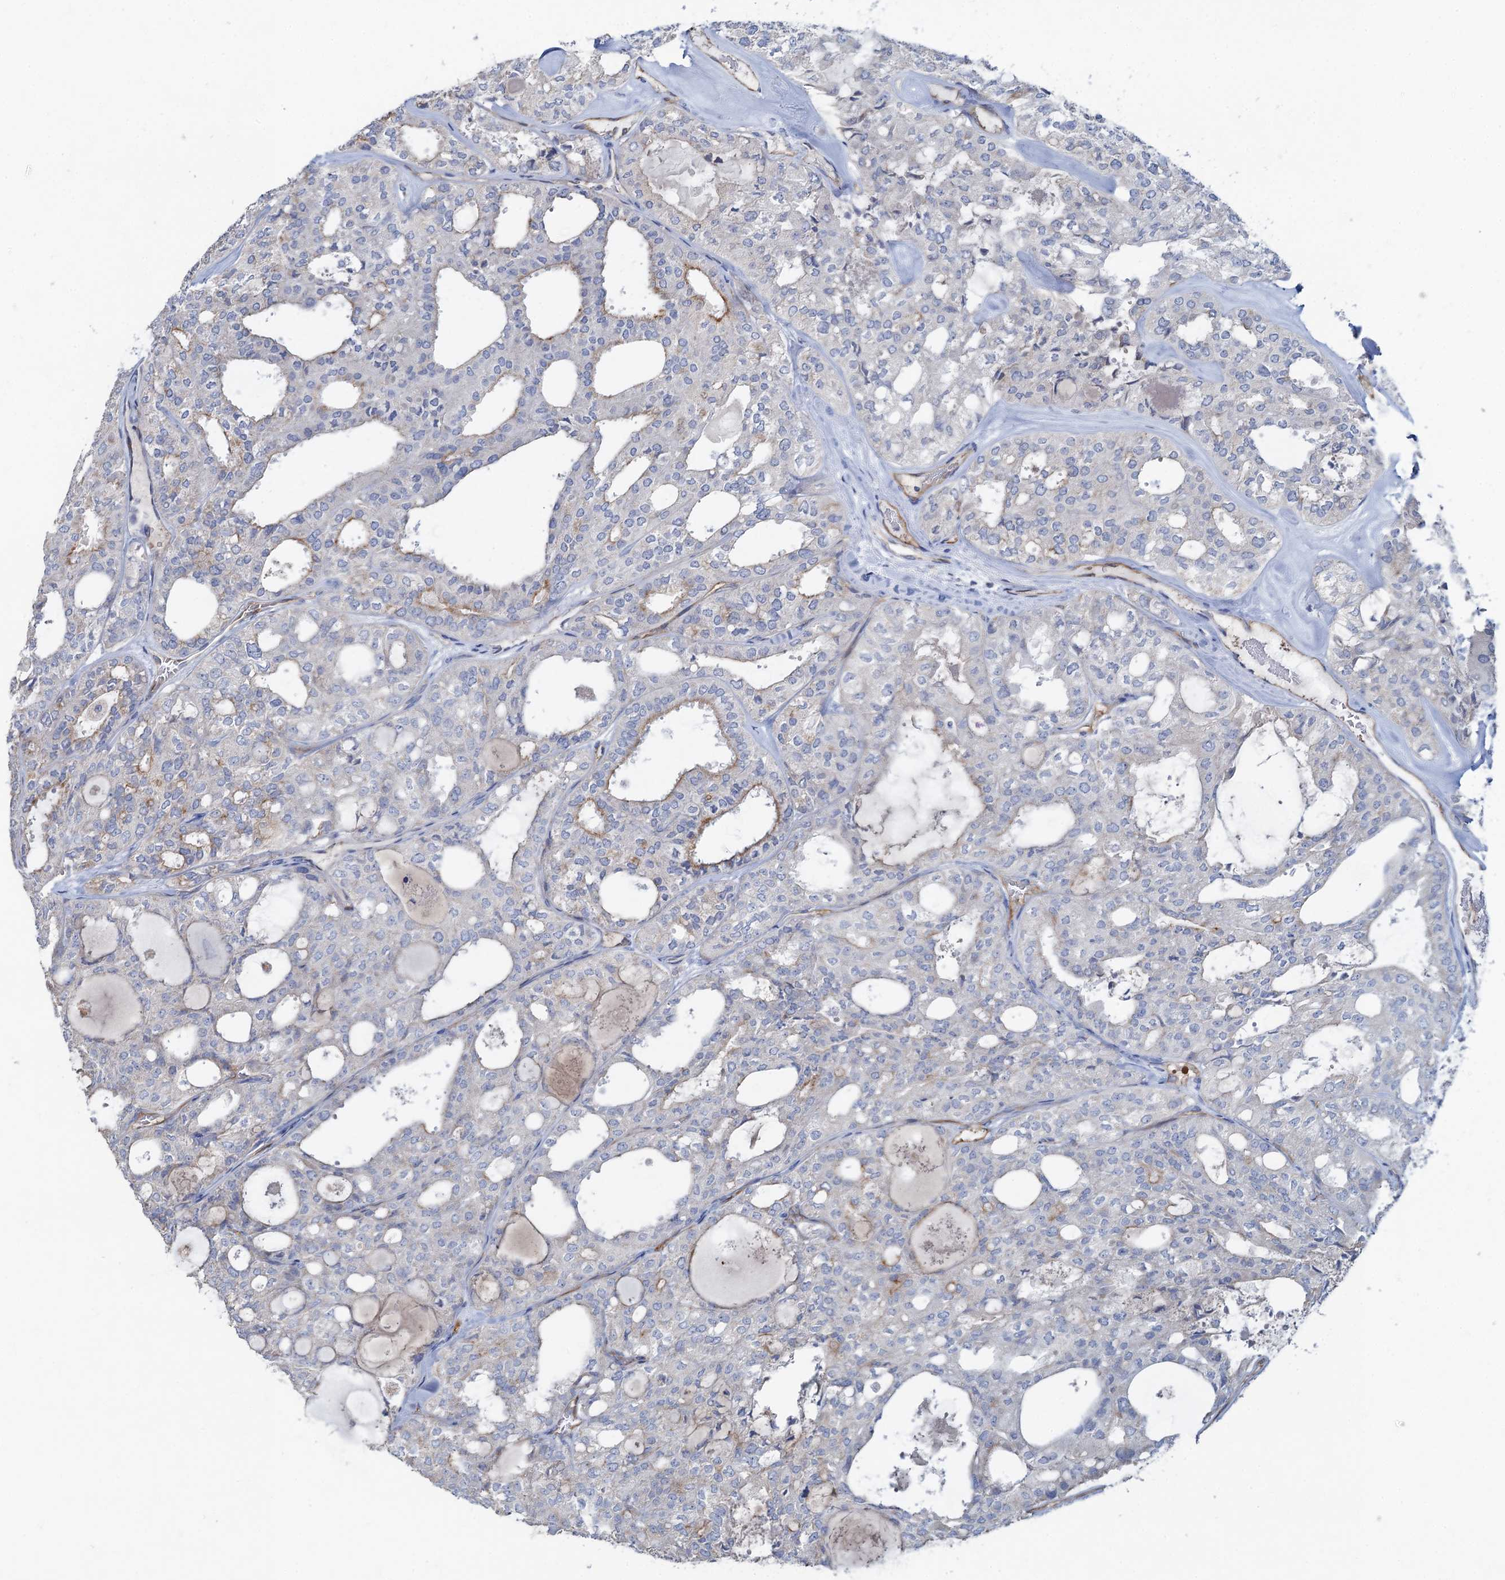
{"staining": {"intensity": "weak", "quantity": "<25%", "location": "cytoplasmic/membranous"}, "tissue": "thyroid cancer", "cell_type": "Tumor cells", "image_type": "cancer", "snomed": [{"axis": "morphology", "description": "Follicular adenoma carcinoma, NOS"}, {"axis": "topography", "description": "Thyroid gland"}], "caption": "Human thyroid follicular adenoma carcinoma stained for a protein using IHC shows no staining in tumor cells.", "gene": "PLLP", "patient": {"sex": "male", "age": 75}}